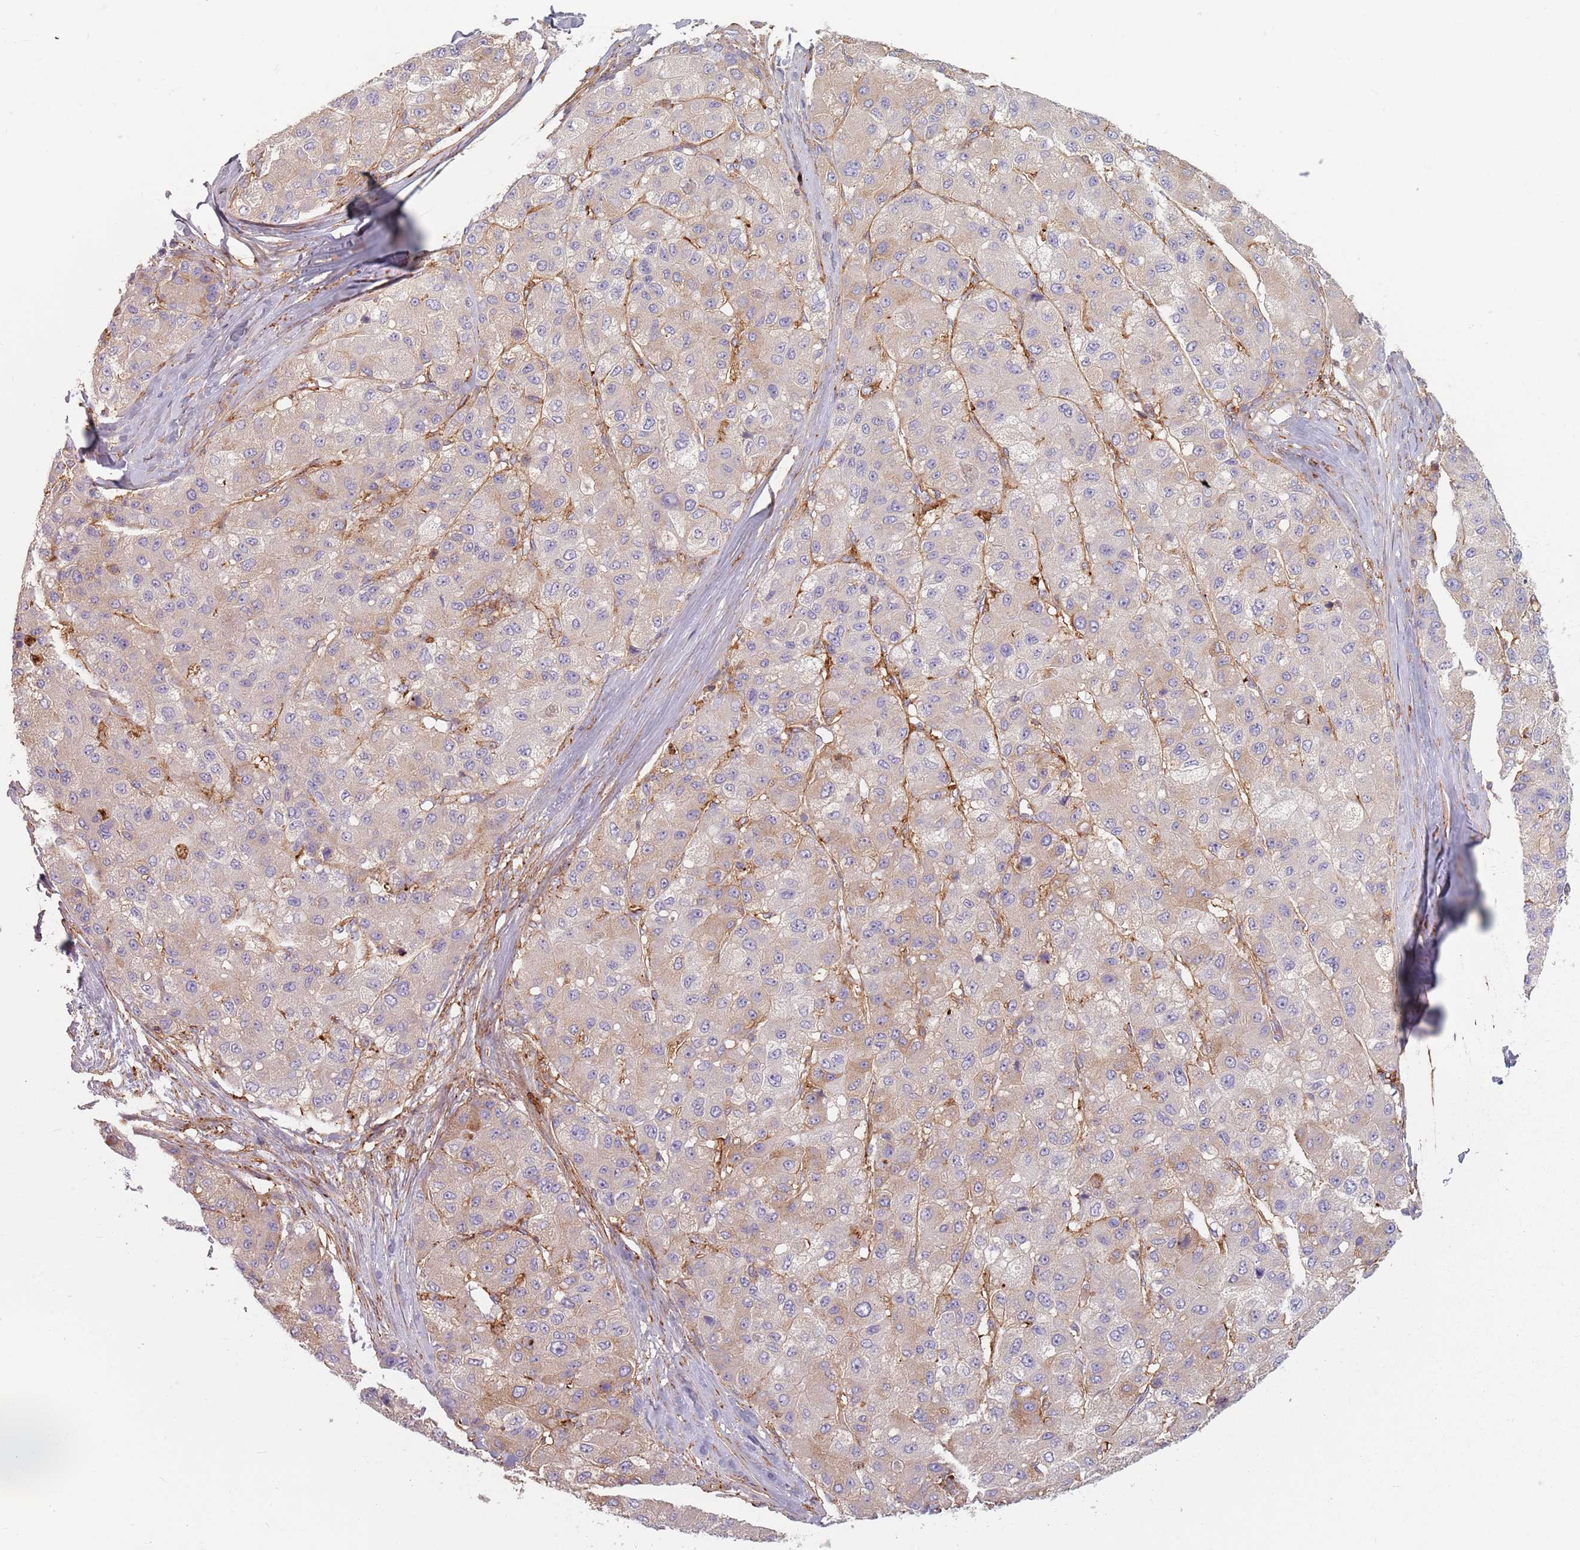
{"staining": {"intensity": "weak", "quantity": "<25%", "location": "cytoplasmic/membranous"}, "tissue": "liver cancer", "cell_type": "Tumor cells", "image_type": "cancer", "snomed": [{"axis": "morphology", "description": "Carcinoma, Hepatocellular, NOS"}, {"axis": "topography", "description": "Liver"}], "caption": "An IHC histopathology image of liver cancer (hepatocellular carcinoma) is shown. There is no staining in tumor cells of liver cancer (hepatocellular carcinoma). The staining is performed using DAB (3,3'-diaminobenzidine) brown chromogen with nuclei counter-stained in using hematoxylin.", "gene": "TPD52L2", "patient": {"sex": "male", "age": 80}}